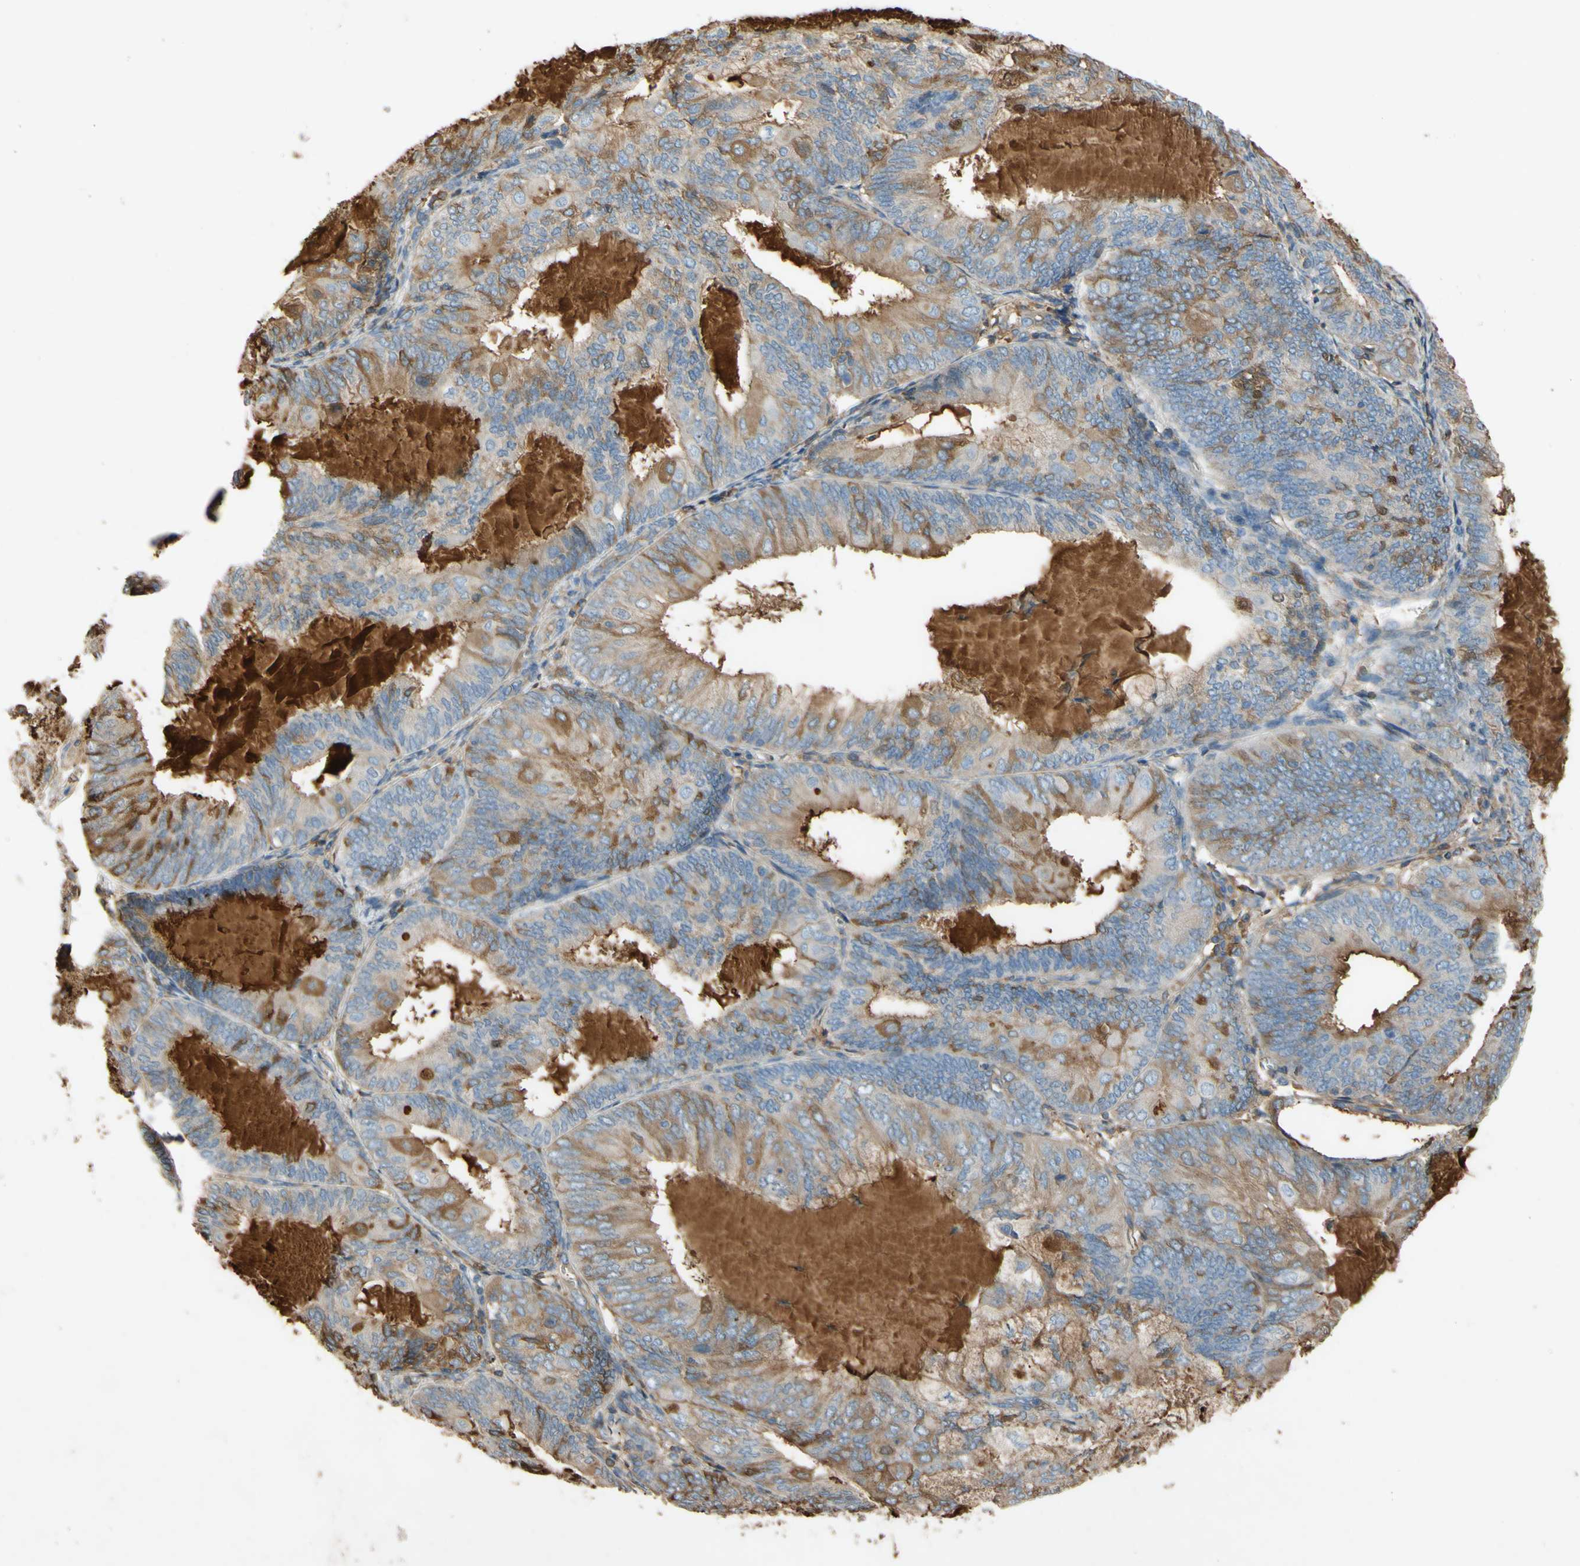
{"staining": {"intensity": "weak", "quantity": ">75%", "location": "cytoplasmic/membranous"}, "tissue": "endometrial cancer", "cell_type": "Tumor cells", "image_type": "cancer", "snomed": [{"axis": "morphology", "description": "Adenocarcinoma, NOS"}, {"axis": "topography", "description": "Endometrium"}], "caption": "IHC image of neoplastic tissue: endometrial cancer (adenocarcinoma) stained using immunohistochemistry (IHC) displays low levels of weak protein expression localized specifically in the cytoplasmic/membranous of tumor cells, appearing as a cytoplasmic/membranous brown color.", "gene": "TIMP2", "patient": {"sex": "female", "age": 81}}